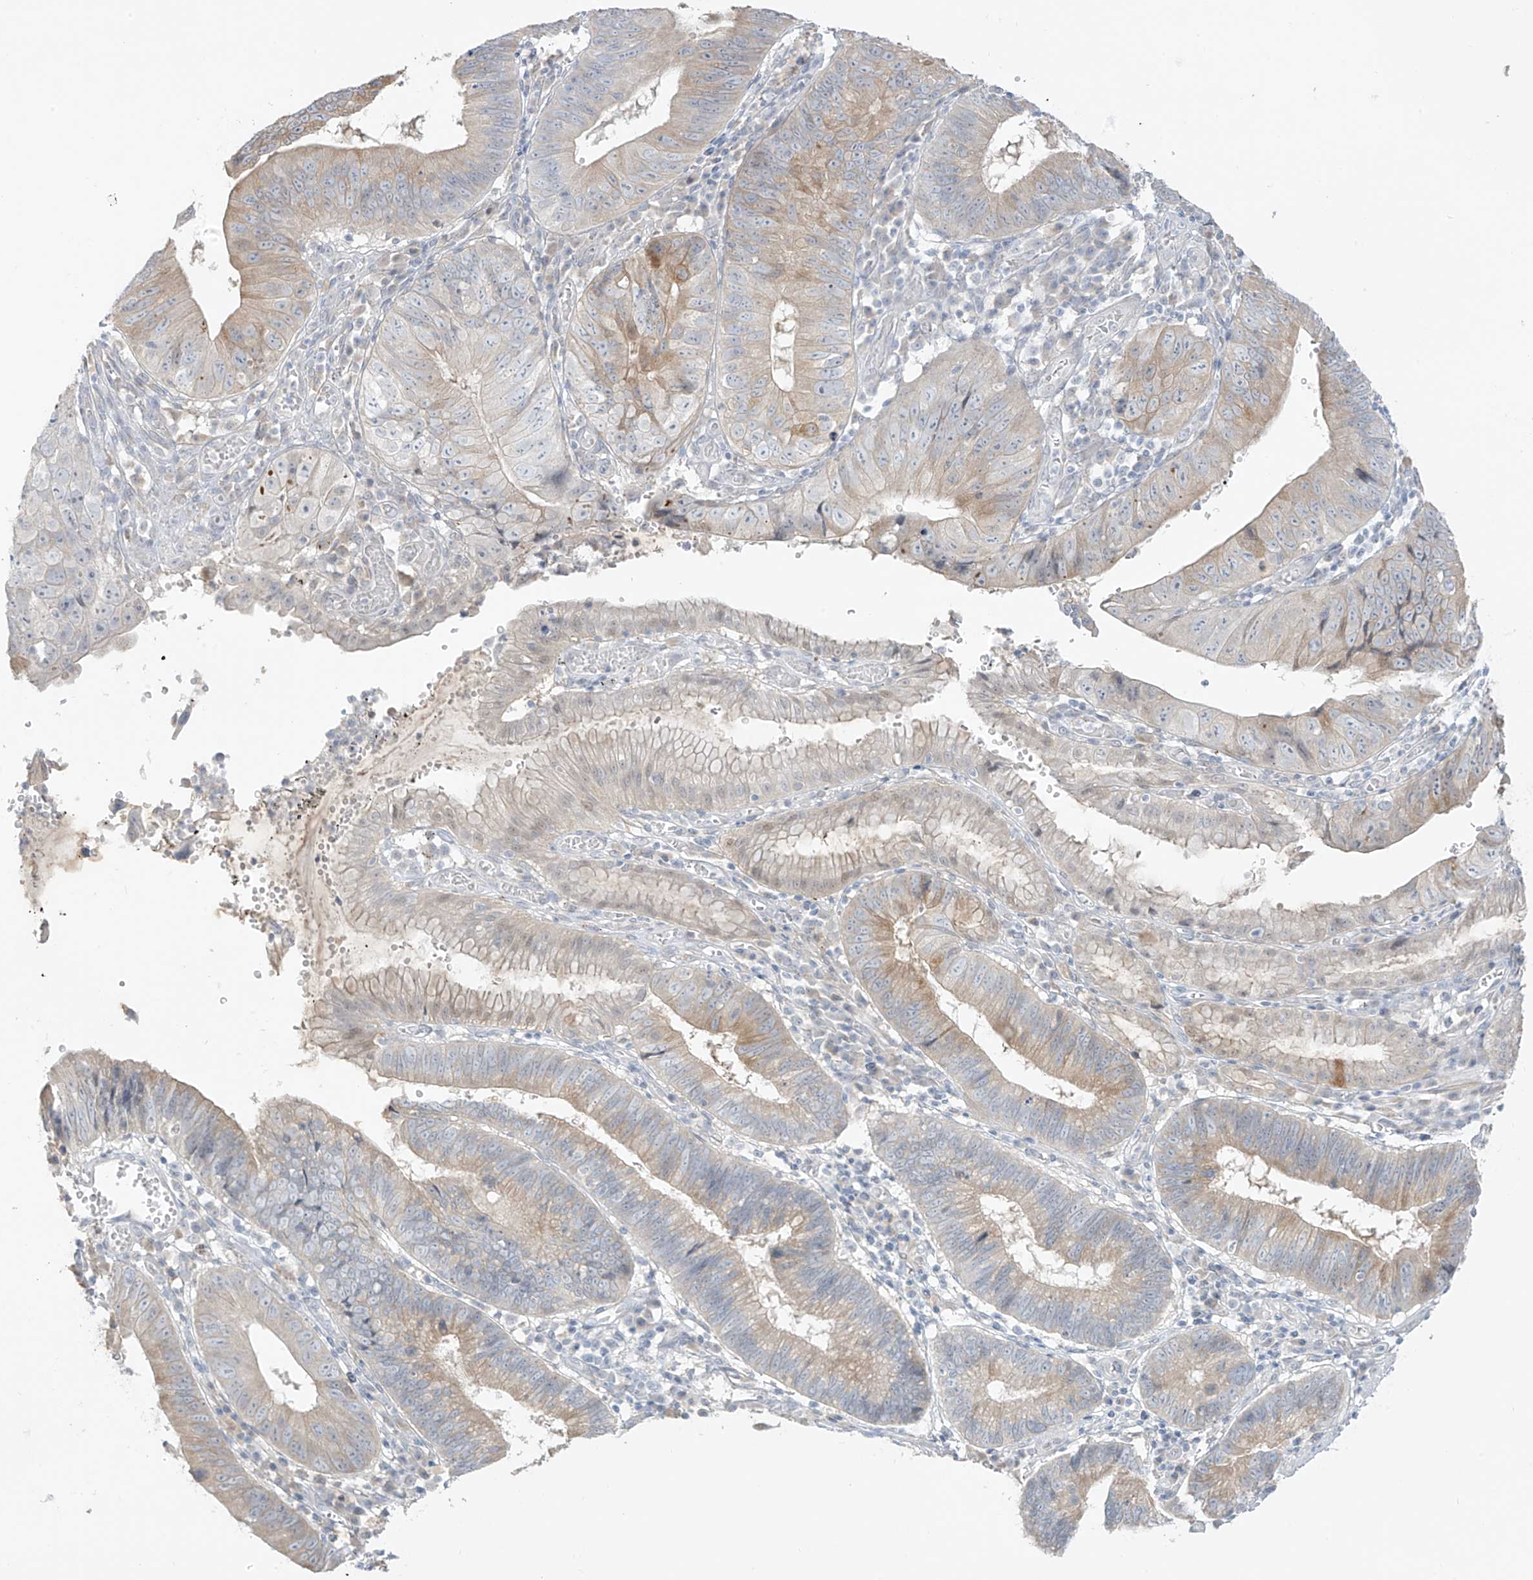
{"staining": {"intensity": "weak", "quantity": "25%-75%", "location": "cytoplasmic/membranous"}, "tissue": "stomach cancer", "cell_type": "Tumor cells", "image_type": "cancer", "snomed": [{"axis": "morphology", "description": "Adenocarcinoma, NOS"}, {"axis": "topography", "description": "Stomach"}], "caption": "Brown immunohistochemical staining in human adenocarcinoma (stomach) exhibits weak cytoplasmic/membranous expression in about 25%-75% of tumor cells. Nuclei are stained in blue.", "gene": "DCDC2", "patient": {"sex": "male", "age": 59}}